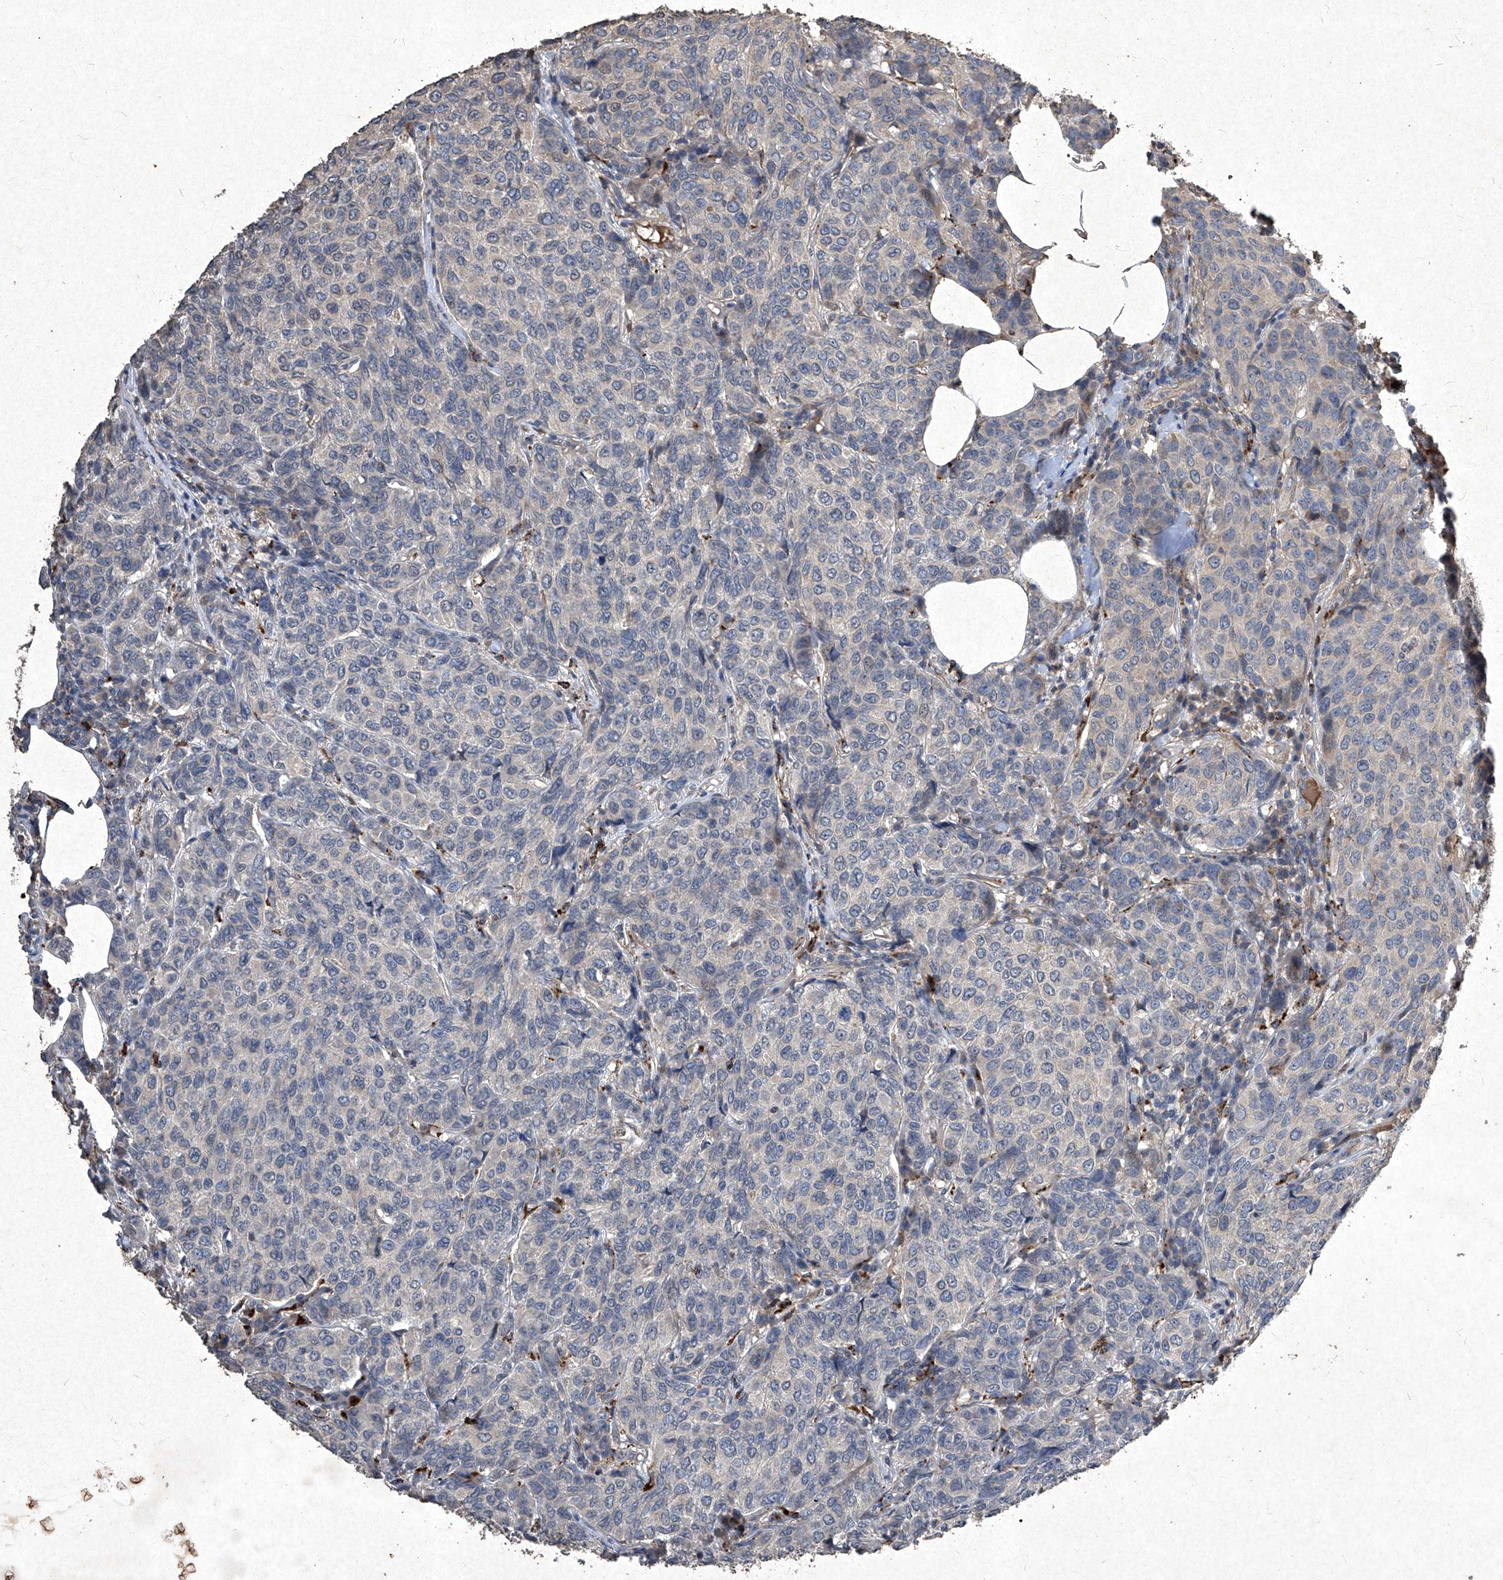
{"staining": {"intensity": "negative", "quantity": "none", "location": "none"}, "tissue": "breast cancer", "cell_type": "Tumor cells", "image_type": "cancer", "snomed": [{"axis": "morphology", "description": "Duct carcinoma"}, {"axis": "topography", "description": "Breast"}], "caption": "The image exhibits no significant staining in tumor cells of breast intraductal carcinoma.", "gene": "MED16", "patient": {"sex": "female", "age": 55}}